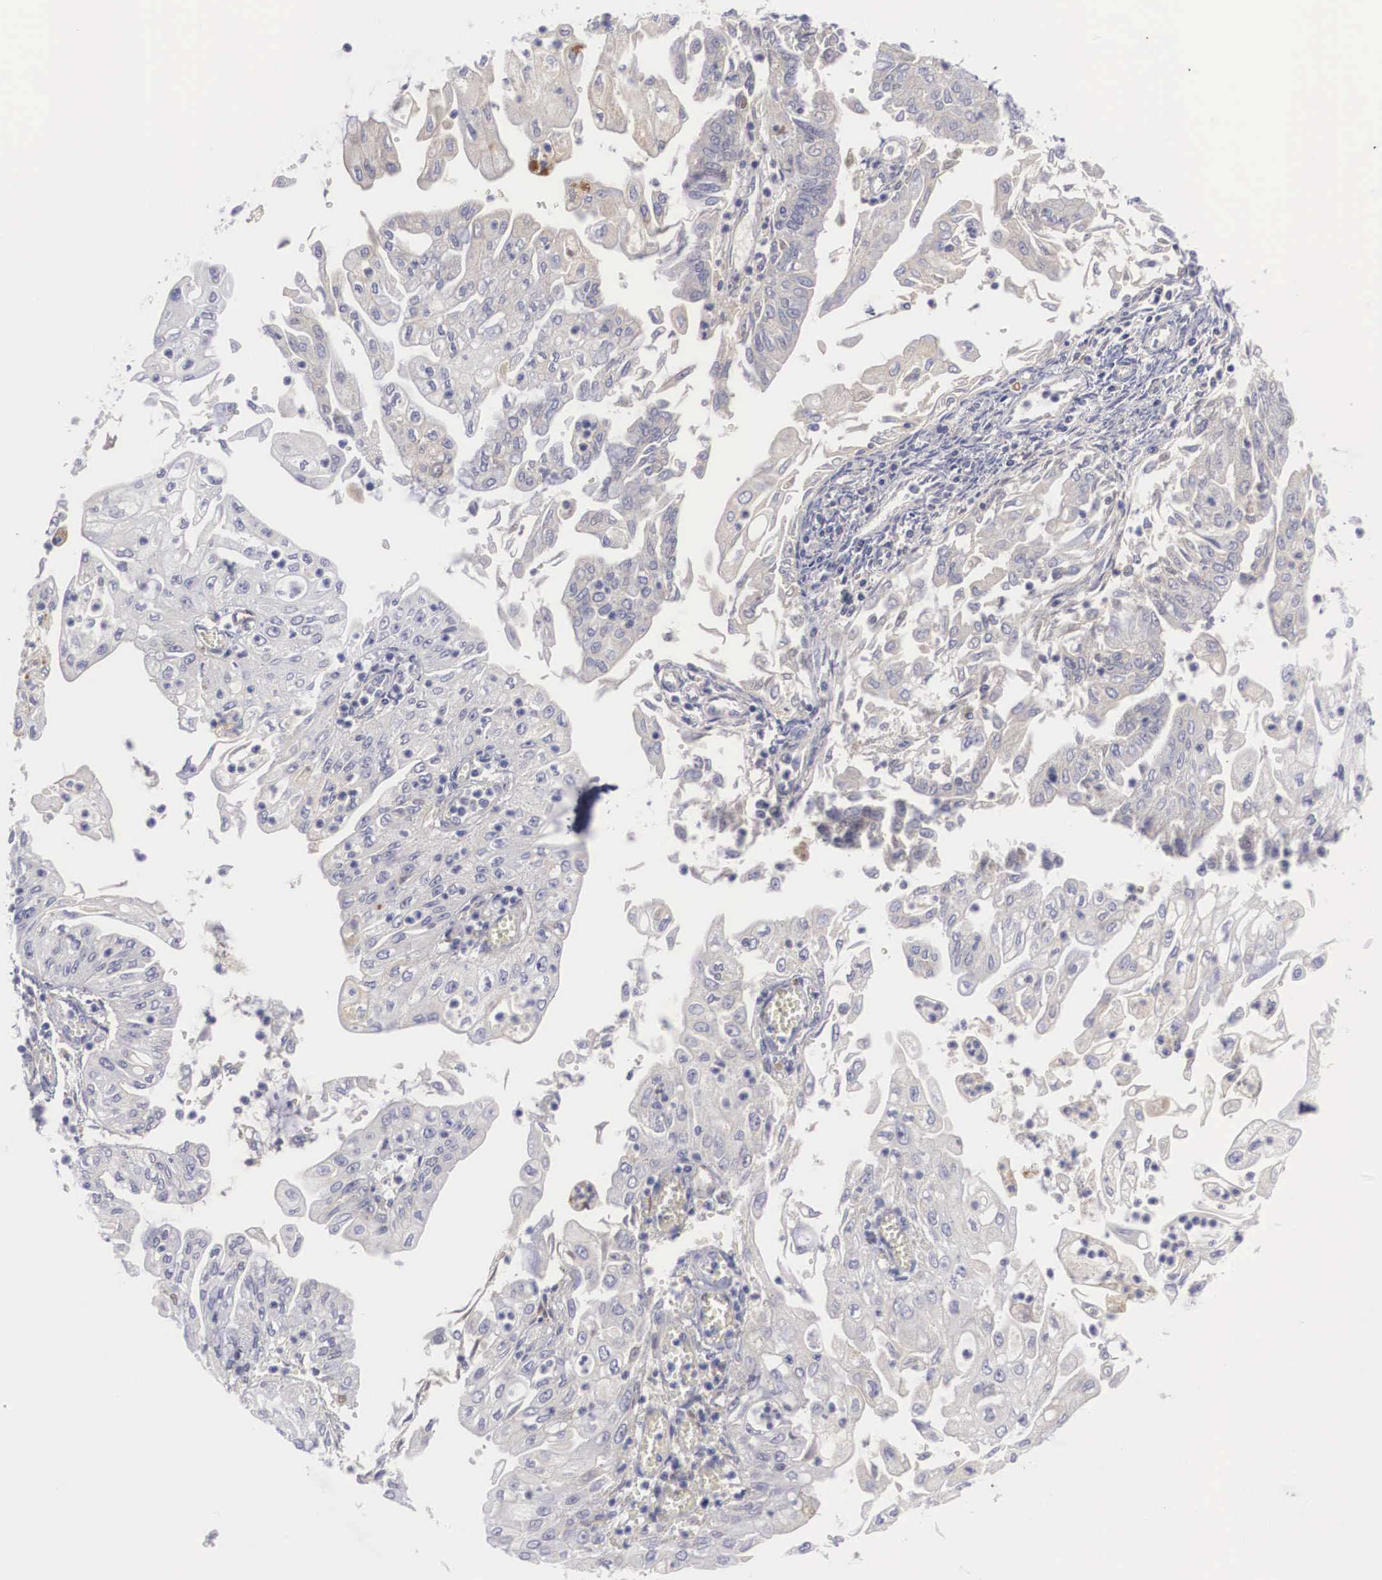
{"staining": {"intensity": "weak", "quantity": "<25%", "location": "cytoplasmic/membranous"}, "tissue": "endometrial cancer", "cell_type": "Tumor cells", "image_type": "cancer", "snomed": [{"axis": "morphology", "description": "Adenocarcinoma, NOS"}, {"axis": "topography", "description": "Endometrium"}], "caption": "Immunohistochemical staining of endometrial adenocarcinoma displays no significant positivity in tumor cells. (DAB immunohistochemistry, high magnification).", "gene": "RBPJ", "patient": {"sex": "female", "age": 75}}